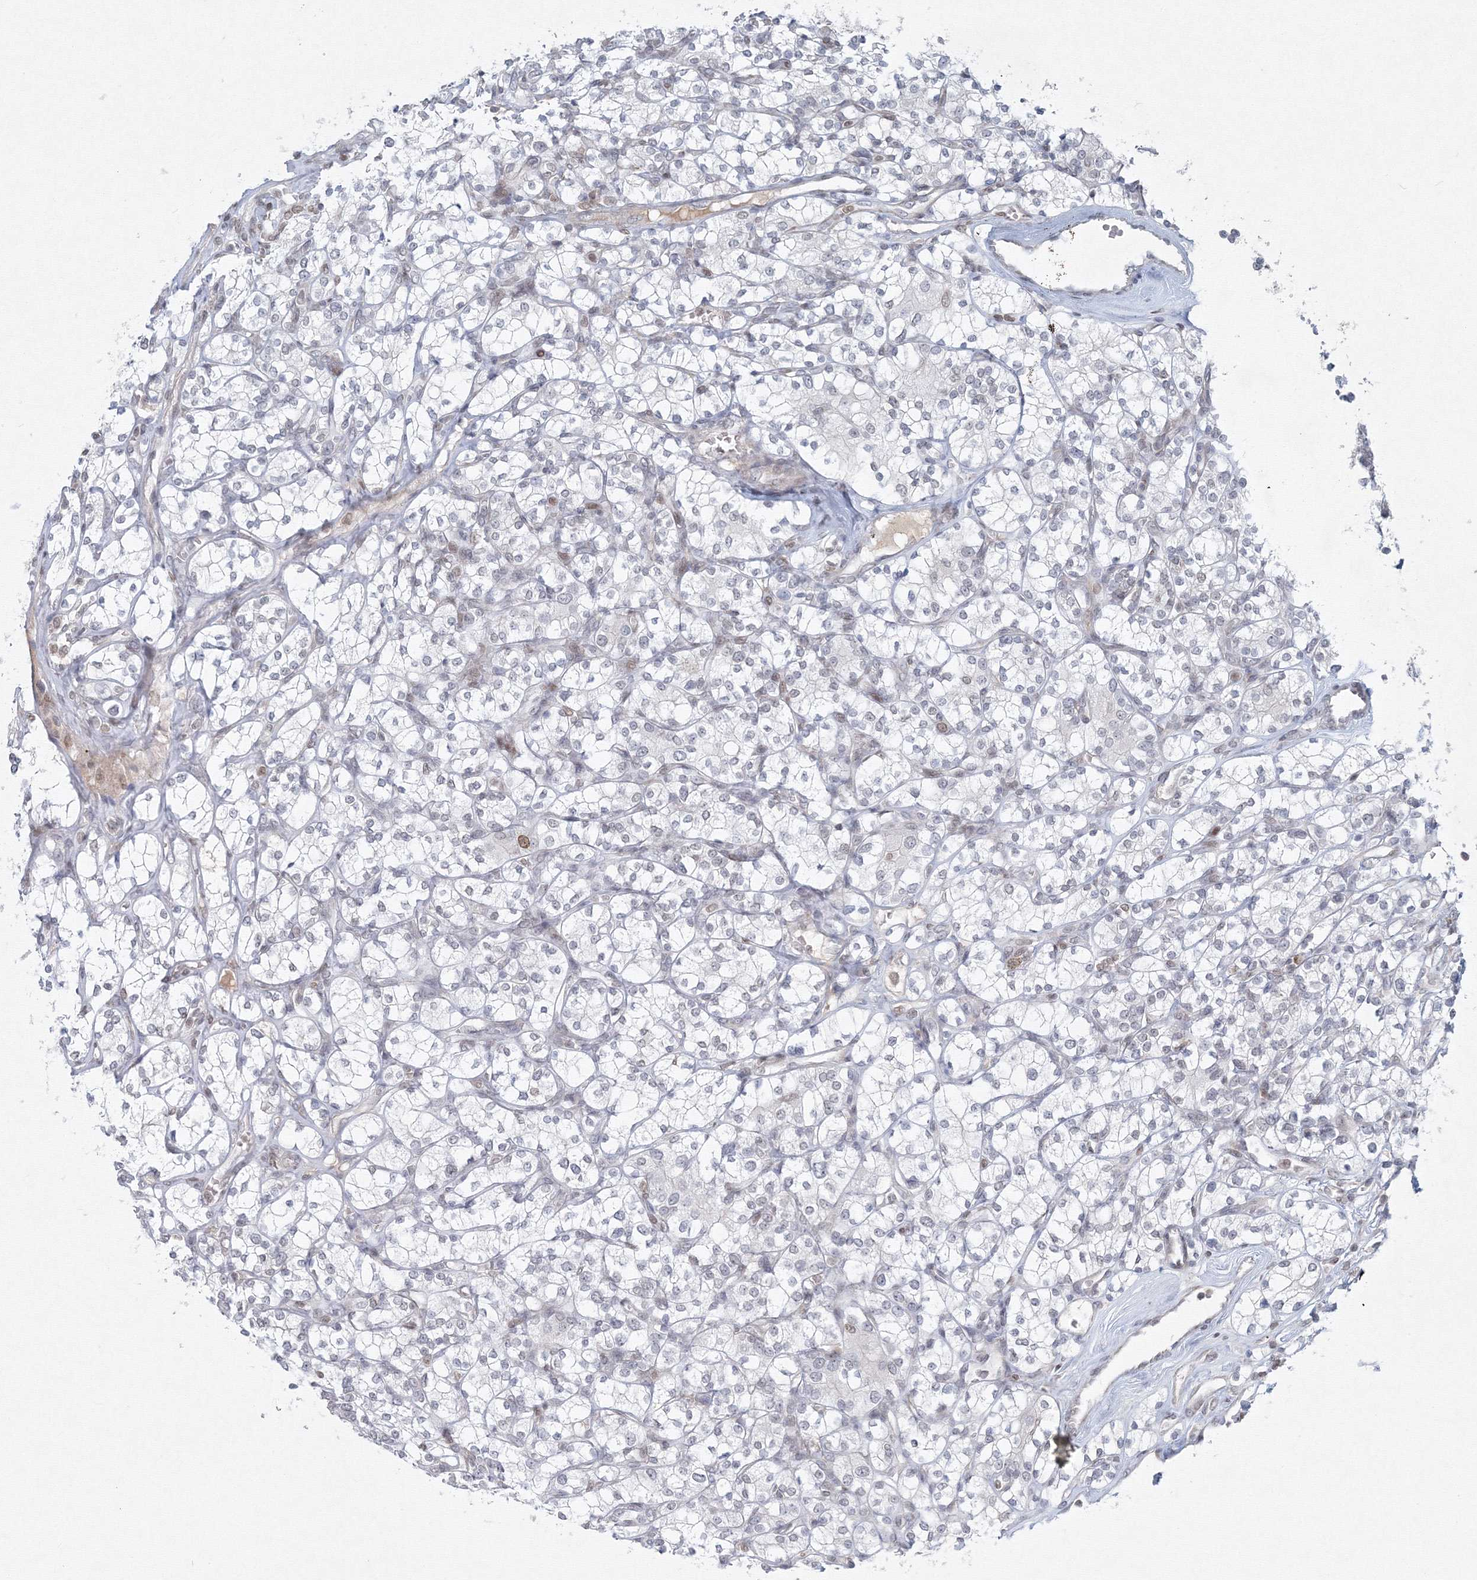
{"staining": {"intensity": "negative", "quantity": "none", "location": "none"}, "tissue": "renal cancer", "cell_type": "Tumor cells", "image_type": "cancer", "snomed": [{"axis": "morphology", "description": "Adenocarcinoma, NOS"}, {"axis": "topography", "description": "Kidney"}], "caption": "Human renal cancer (adenocarcinoma) stained for a protein using IHC exhibits no expression in tumor cells.", "gene": "KIF4A", "patient": {"sex": "male", "age": 77}}